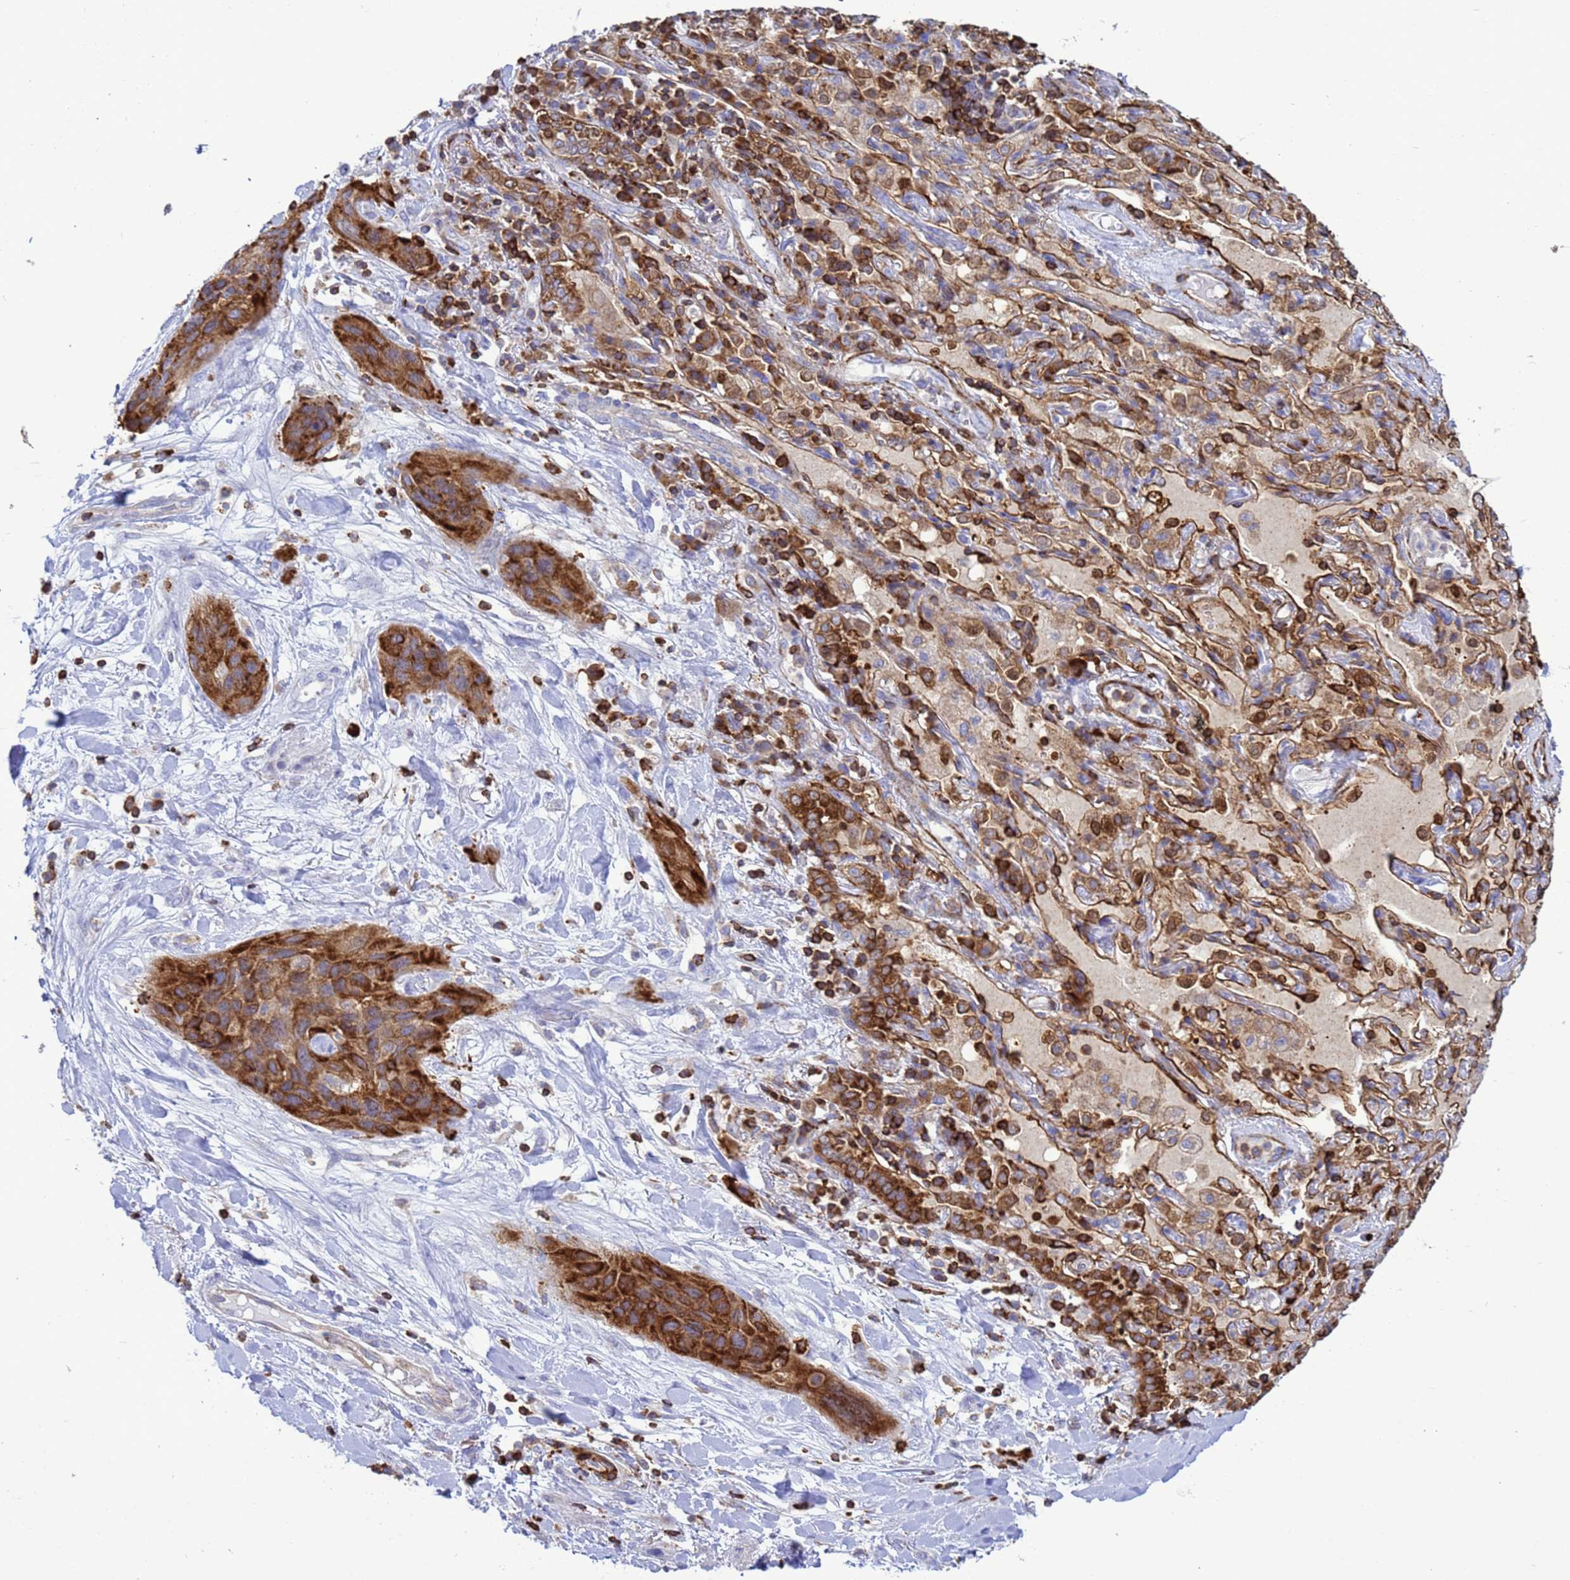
{"staining": {"intensity": "strong", "quantity": ">75%", "location": "cytoplasmic/membranous"}, "tissue": "lung cancer", "cell_type": "Tumor cells", "image_type": "cancer", "snomed": [{"axis": "morphology", "description": "Squamous cell carcinoma, NOS"}, {"axis": "topography", "description": "Lung"}], "caption": "Squamous cell carcinoma (lung) stained for a protein (brown) exhibits strong cytoplasmic/membranous positive staining in approximately >75% of tumor cells.", "gene": "EZR", "patient": {"sex": "female", "age": 70}}